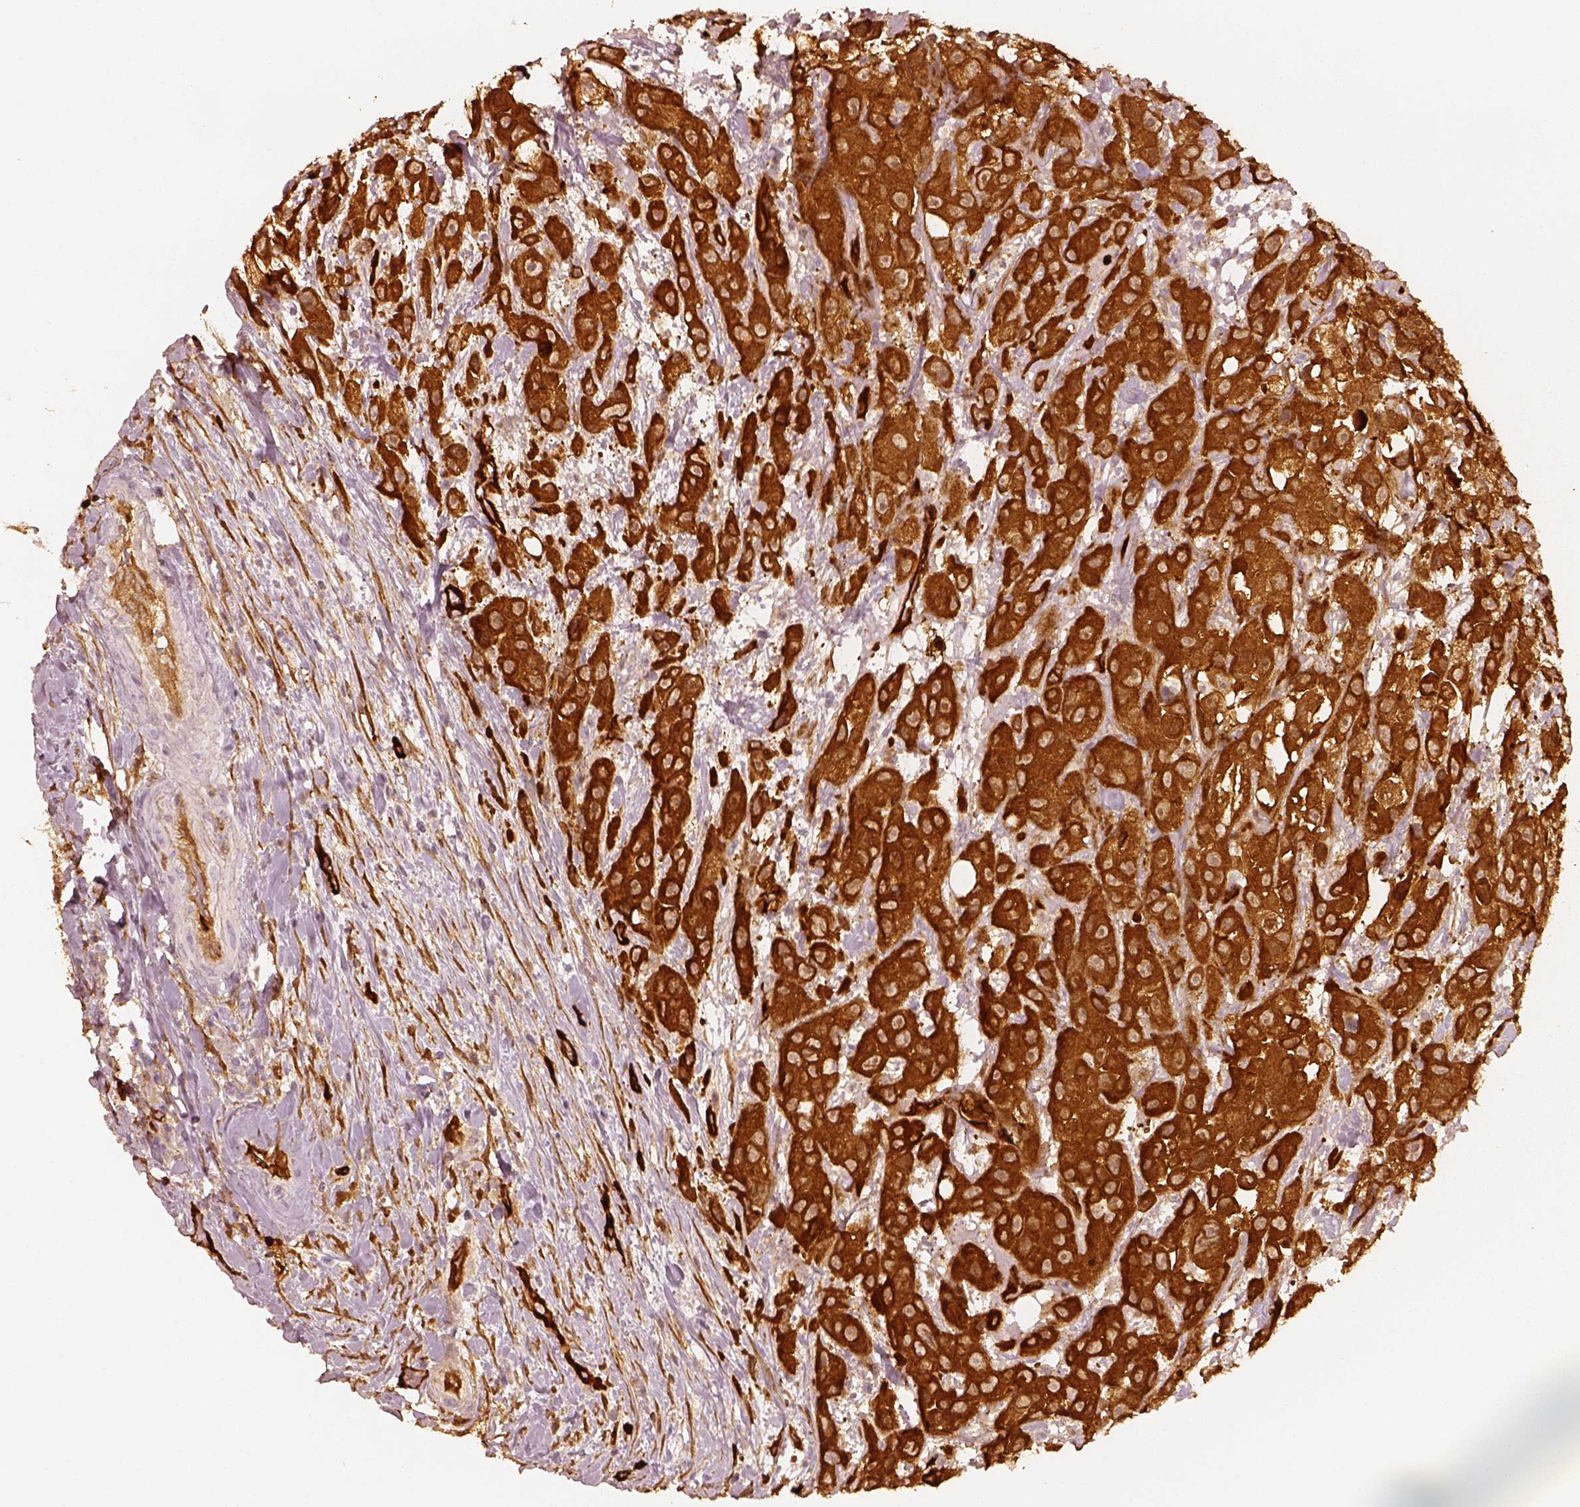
{"staining": {"intensity": "strong", "quantity": ">75%", "location": "cytoplasmic/membranous"}, "tissue": "urothelial cancer", "cell_type": "Tumor cells", "image_type": "cancer", "snomed": [{"axis": "morphology", "description": "Urothelial carcinoma, High grade"}, {"axis": "topography", "description": "Urinary bladder"}], "caption": "A brown stain highlights strong cytoplasmic/membranous expression of a protein in urothelial cancer tumor cells.", "gene": "FSCN1", "patient": {"sex": "male", "age": 79}}